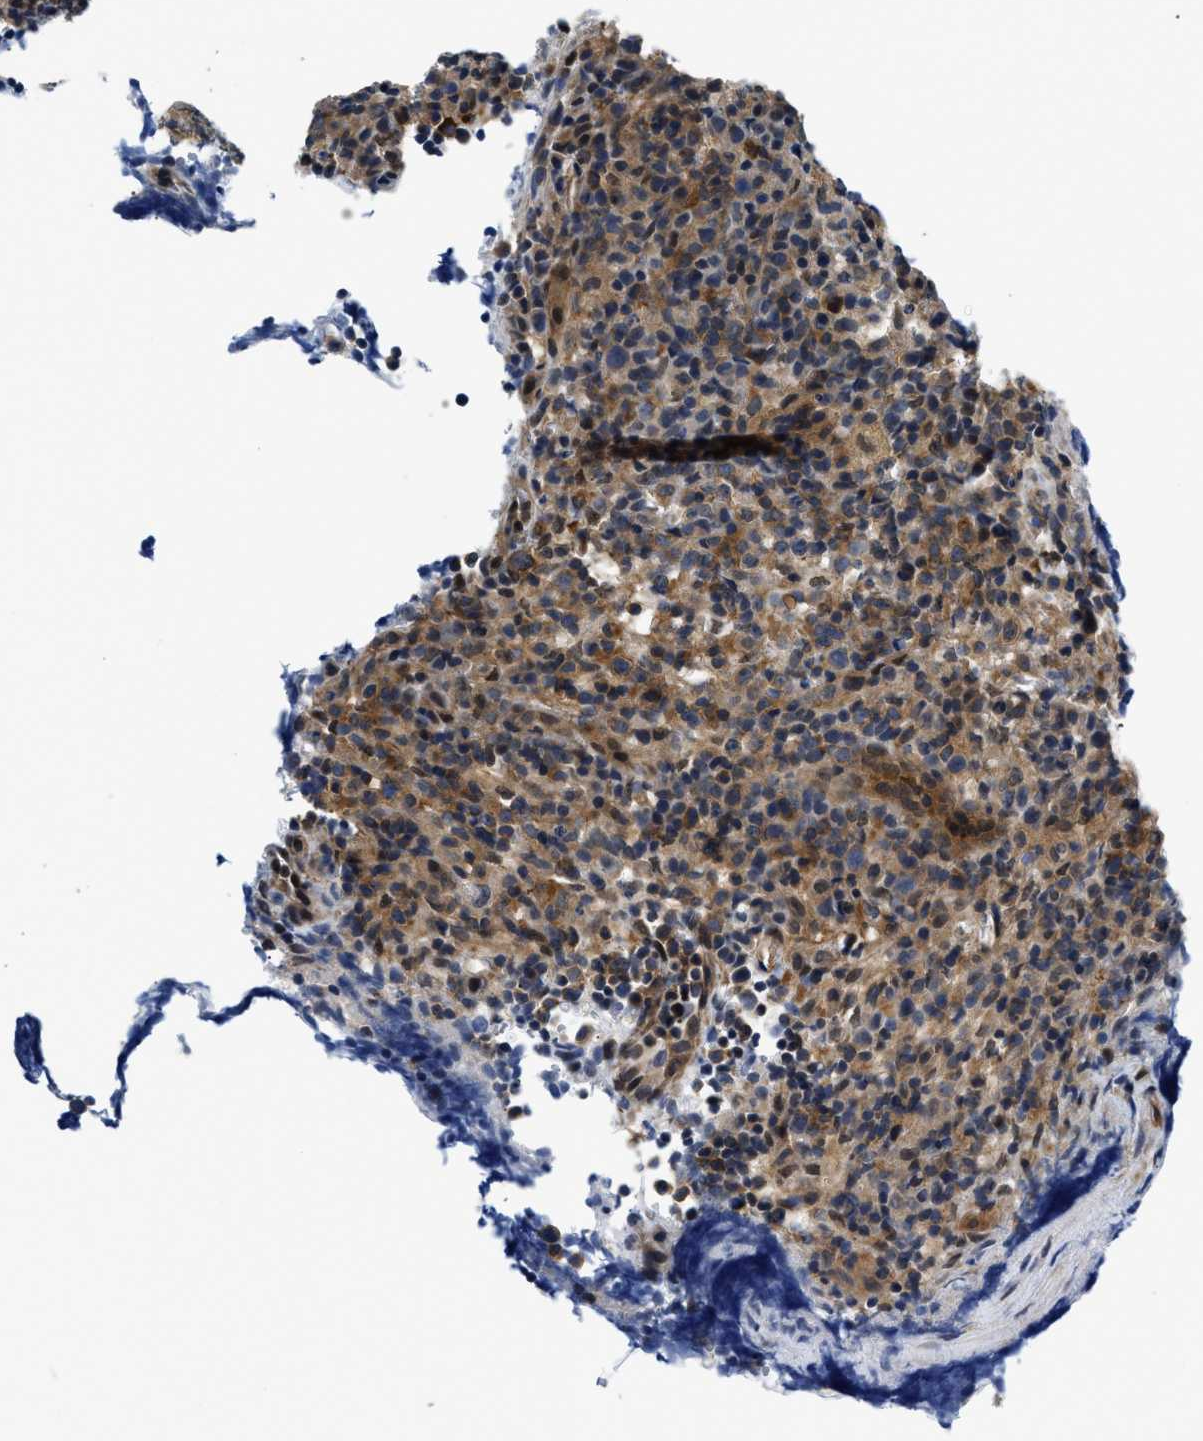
{"staining": {"intensity": "moderate", "quantity": ">75%", "location": "cytoplasmic/membranous"}, "tissue": "lymphoma", "cell_type": "Tumor cells", "image_type": "cancer", "snomed": [{"axis": "morphology", "description": "Malignant lymphoma, non-Hodgkin's type, High grade"}, {"axis": "topography", "description": "Lymph node"}], "caption": "High-power microscopy captured an immunohistochemistry (IHC) photomicrograph of high-grade malignant lymphoma, non-Hodgkin's type, revealing moderate cytoplasmic/membranous staining in about >75% of tumor cells.", "gene": "SMAD4", "patient": {"sex": "female", "age": 76}}